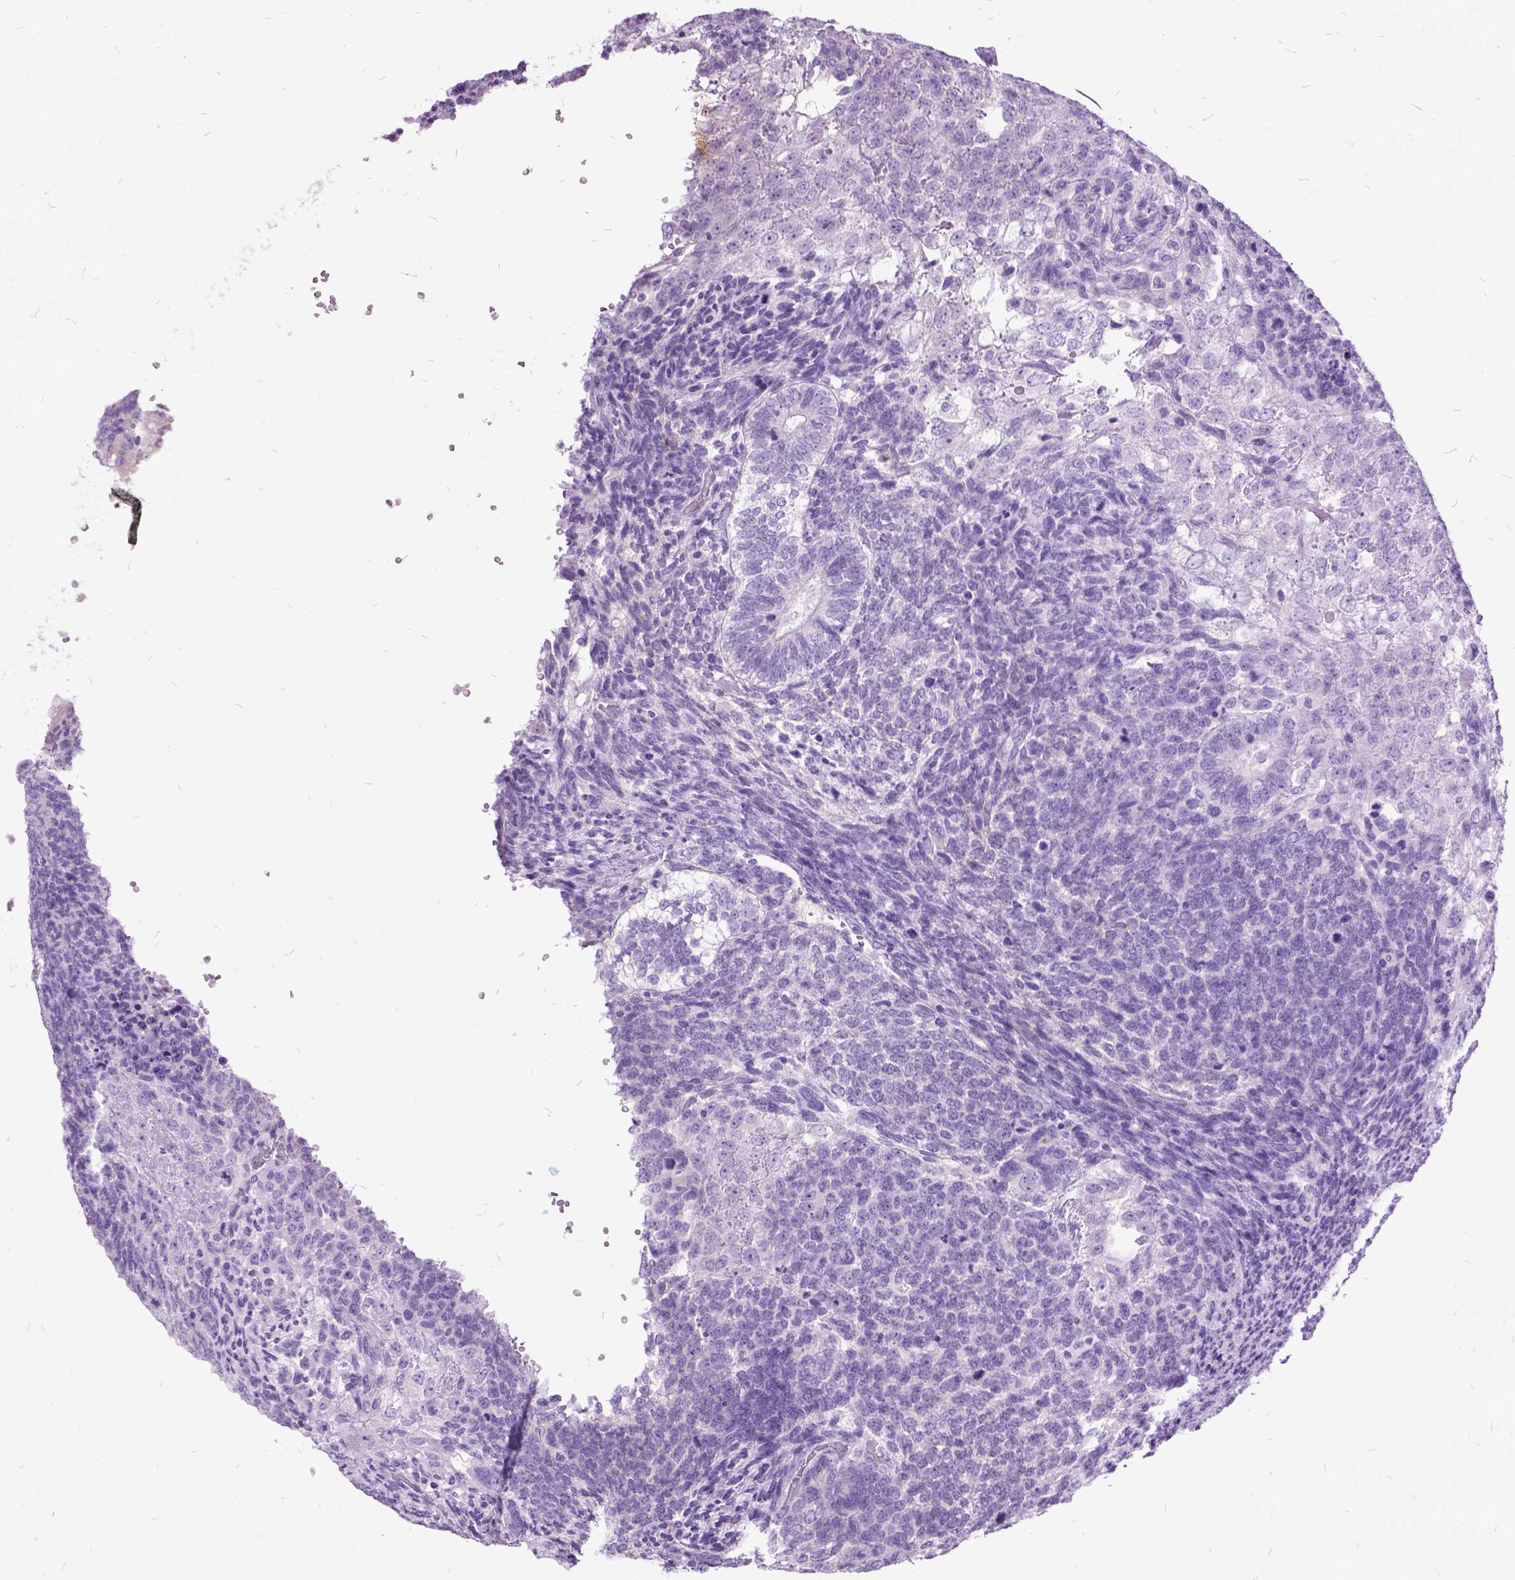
{"staining": {"intensity": "negative", "quantity": "none", "location": "none"}, "tissue": "testis cancer", "cell_type": "Tumor cells", "image_type": "cancer", "snomed": [{"axis": "morphology", "description": "Normal tissue, NOS"}, {"axis": "morphology", "description": "Carcinoma, Embryonal, NOS"}, {"axis": "topography", "description": "Testis"}, {"axis": "topography", "description": "Epididymis"}], "caption": "Human testis embryonal carcinoma stained for a protein using IHC reveals no expression in tumor cells.", "gene": "MME", "patient": {"sex": "male", "age": 23}}